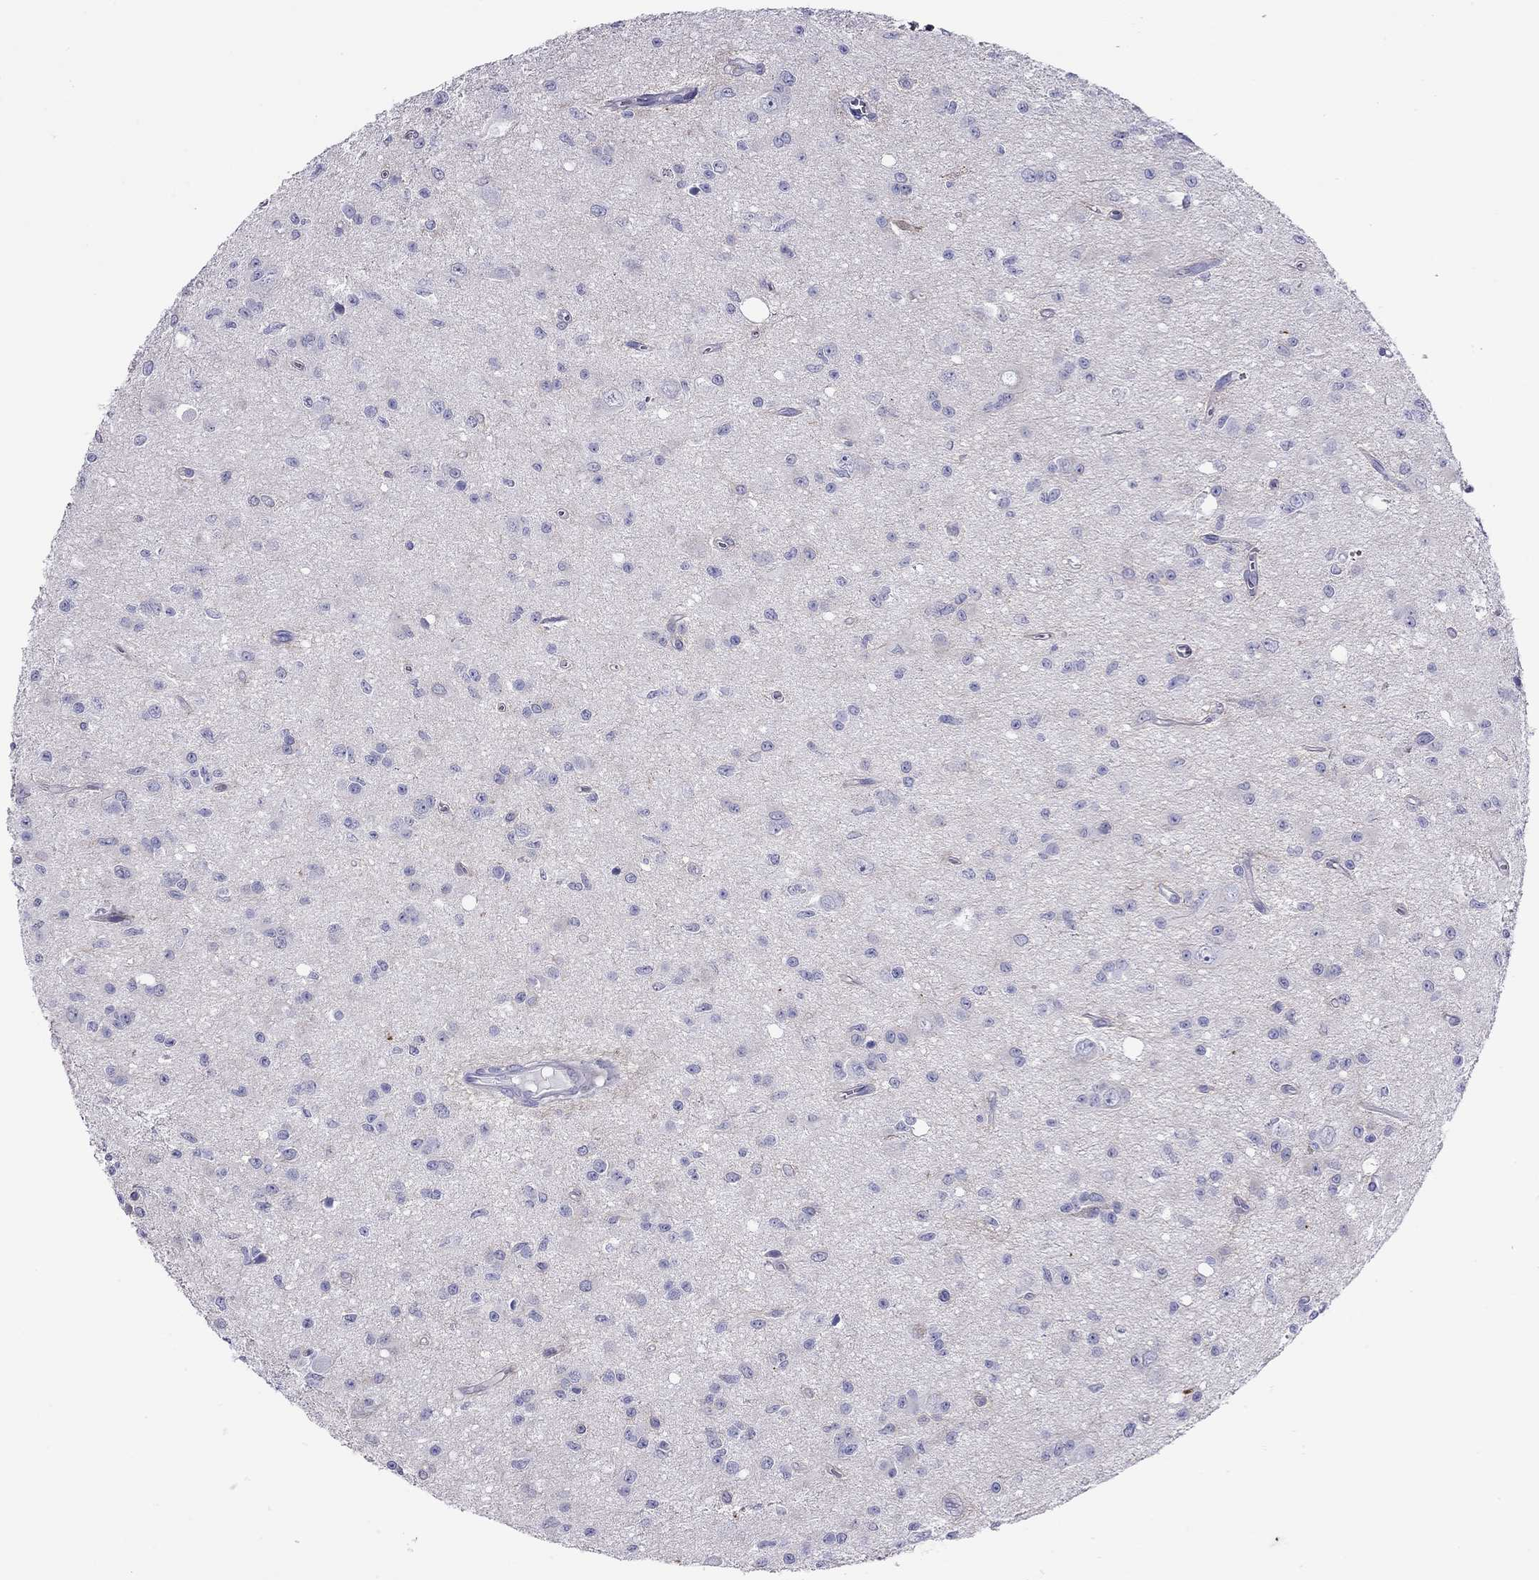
{"staining": {"intensity": "negative", "quantity": "none", "location": "none"}, "tissue": "glioma", "cell_type": "Tumor cells", "image_type": "cancer", "snomed": [{"axis": "morphology", "description": "Glioma, malignant, Low grade"}, {"axis": "topography", "description": "Brain"}], "caption": "Glioma was stained to show a protein in brown. There is no significant expression in tumor cells.", "gene": "SLC46A2", "patient": {"sex": "female", "age": 45}}